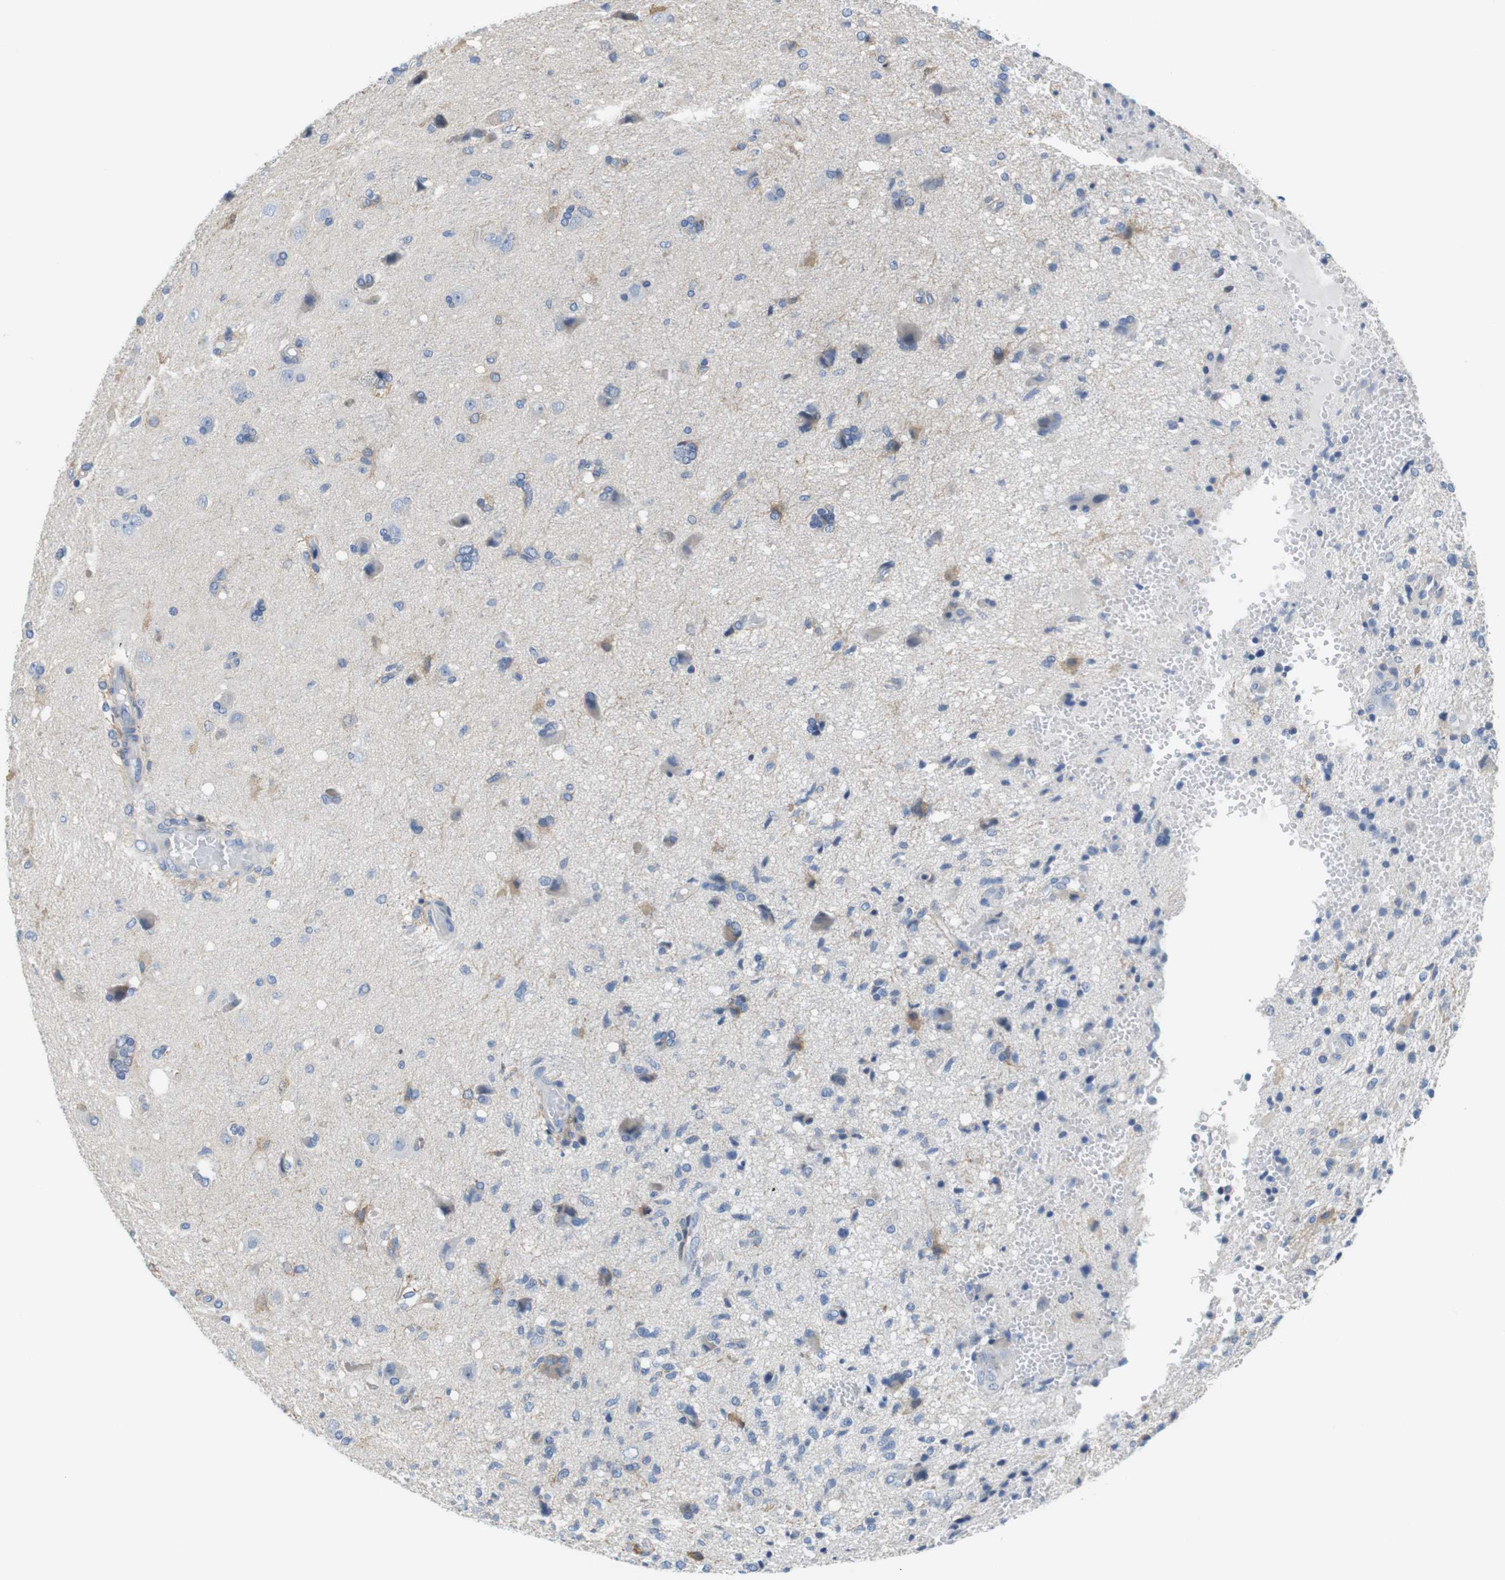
{"staining": {"intensity": "moderate", "quantity": "<25%", "location": "cytoplasmic/membranous"}, "tissue": "glioma", "cell_type": "Tumor cells", "image_type": "cancer", "snomed": [{"axis": "morphology", "description": "Glioma, malignant, High grade"}, {"axis": "topography", "description": "Brain"}], "caption": "Immunohistochemical staining of glioma exhibits moderate cytoplasmic/membranous protein staining in about <25% of tumor cells. (Stains: DAB (3,3'-diaminobenzidine) in brown, nuclei in blue, Microscopy: brightfield microscopy at high magnification).", "gene": "CDH8", "patient": {"sex": "female", "age": 59}}